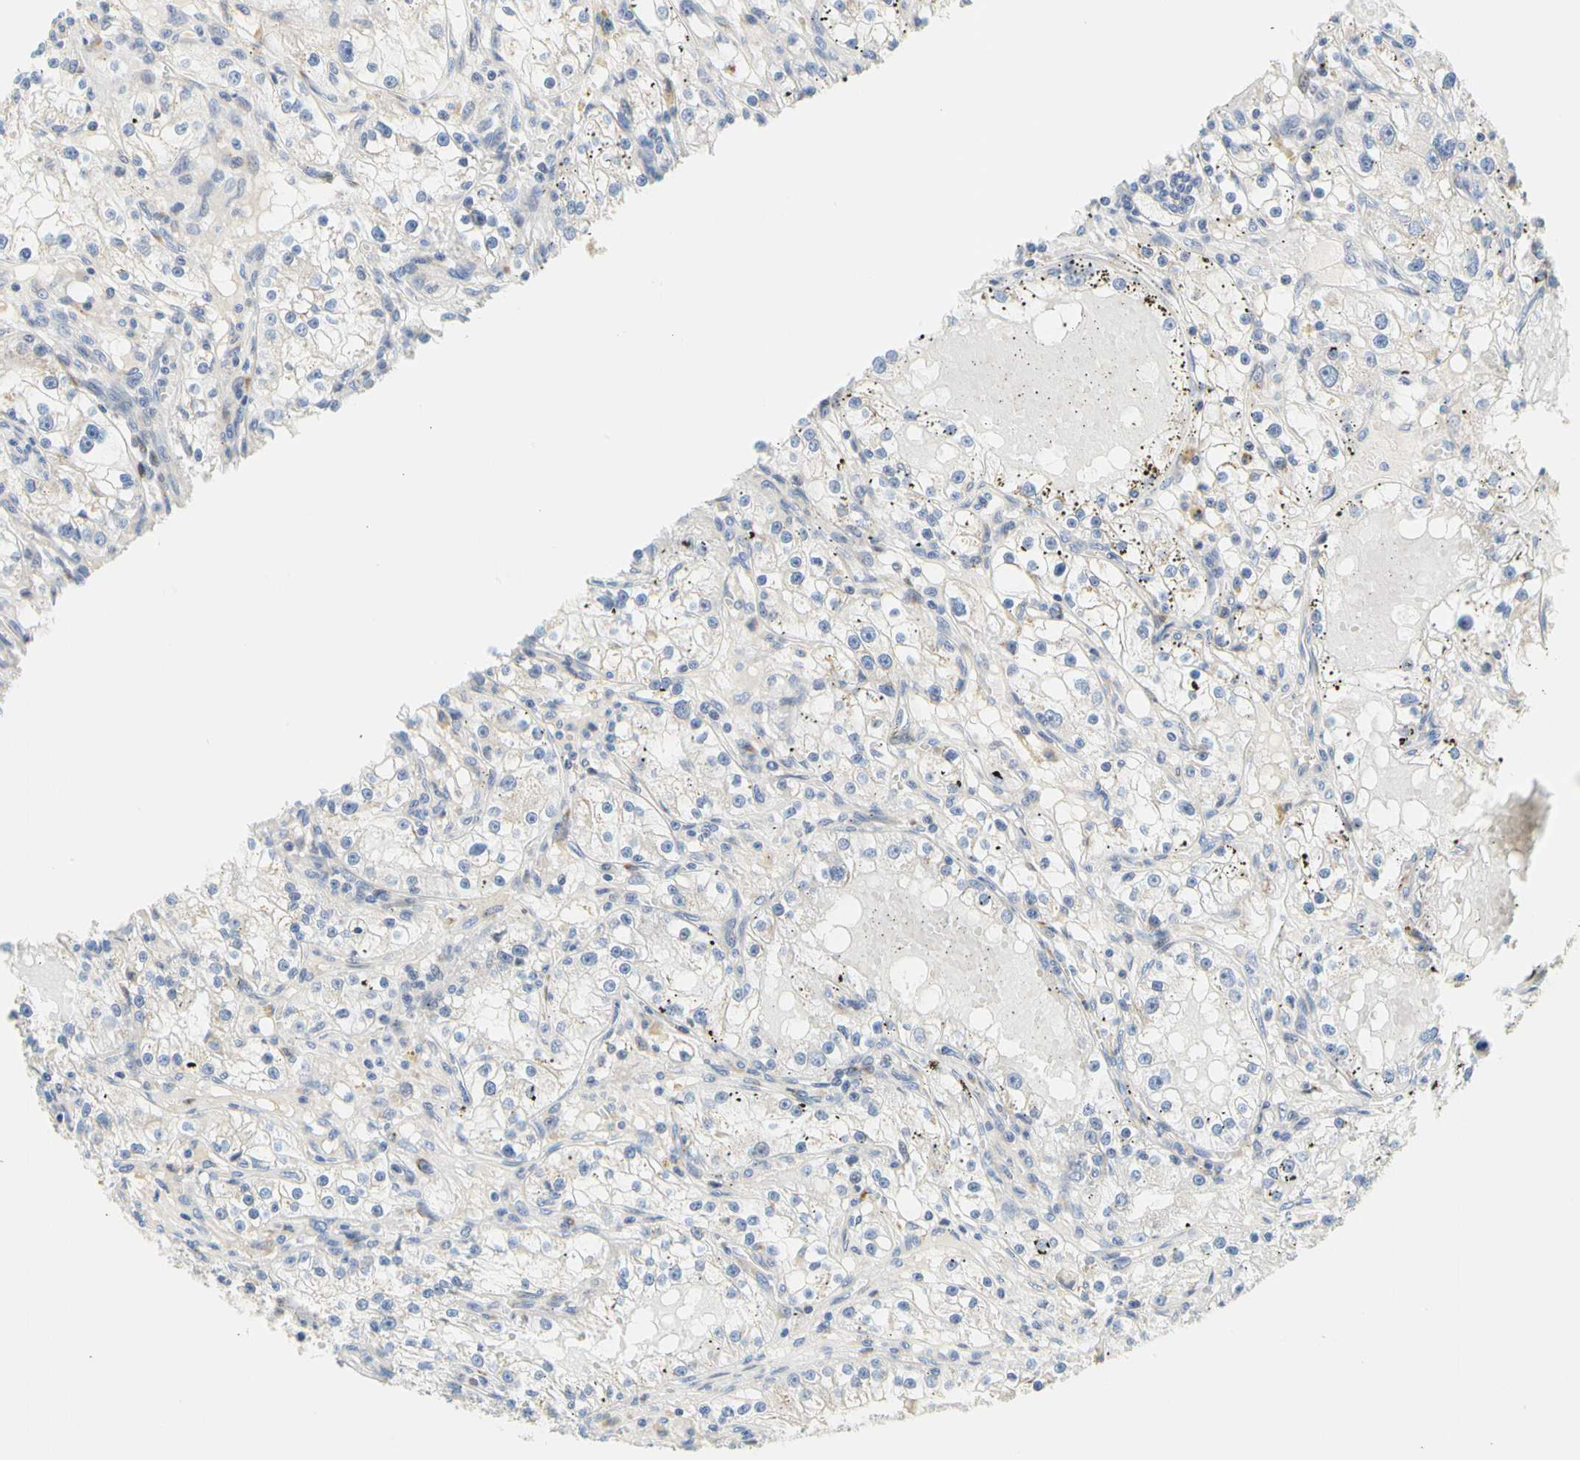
{"staining": {"intensity": "negative", "quantity": "none", "location": "none"}, "tissue": "renal cancer", "cell_type": "Tumor cells", "image_type": "cancer", "snomed": [{"axis": "morphology", "description": "Adenocarcinoma, NOS"}, {"axis": "topography", "description": "Kidney"}], "caption": "Adenocarcinoma (renal) was stained to show a protein in brown. There is no significant staining in tumor cells.", "gene": "ZNF236", "patient": {"sex": "male", "age": 56}}